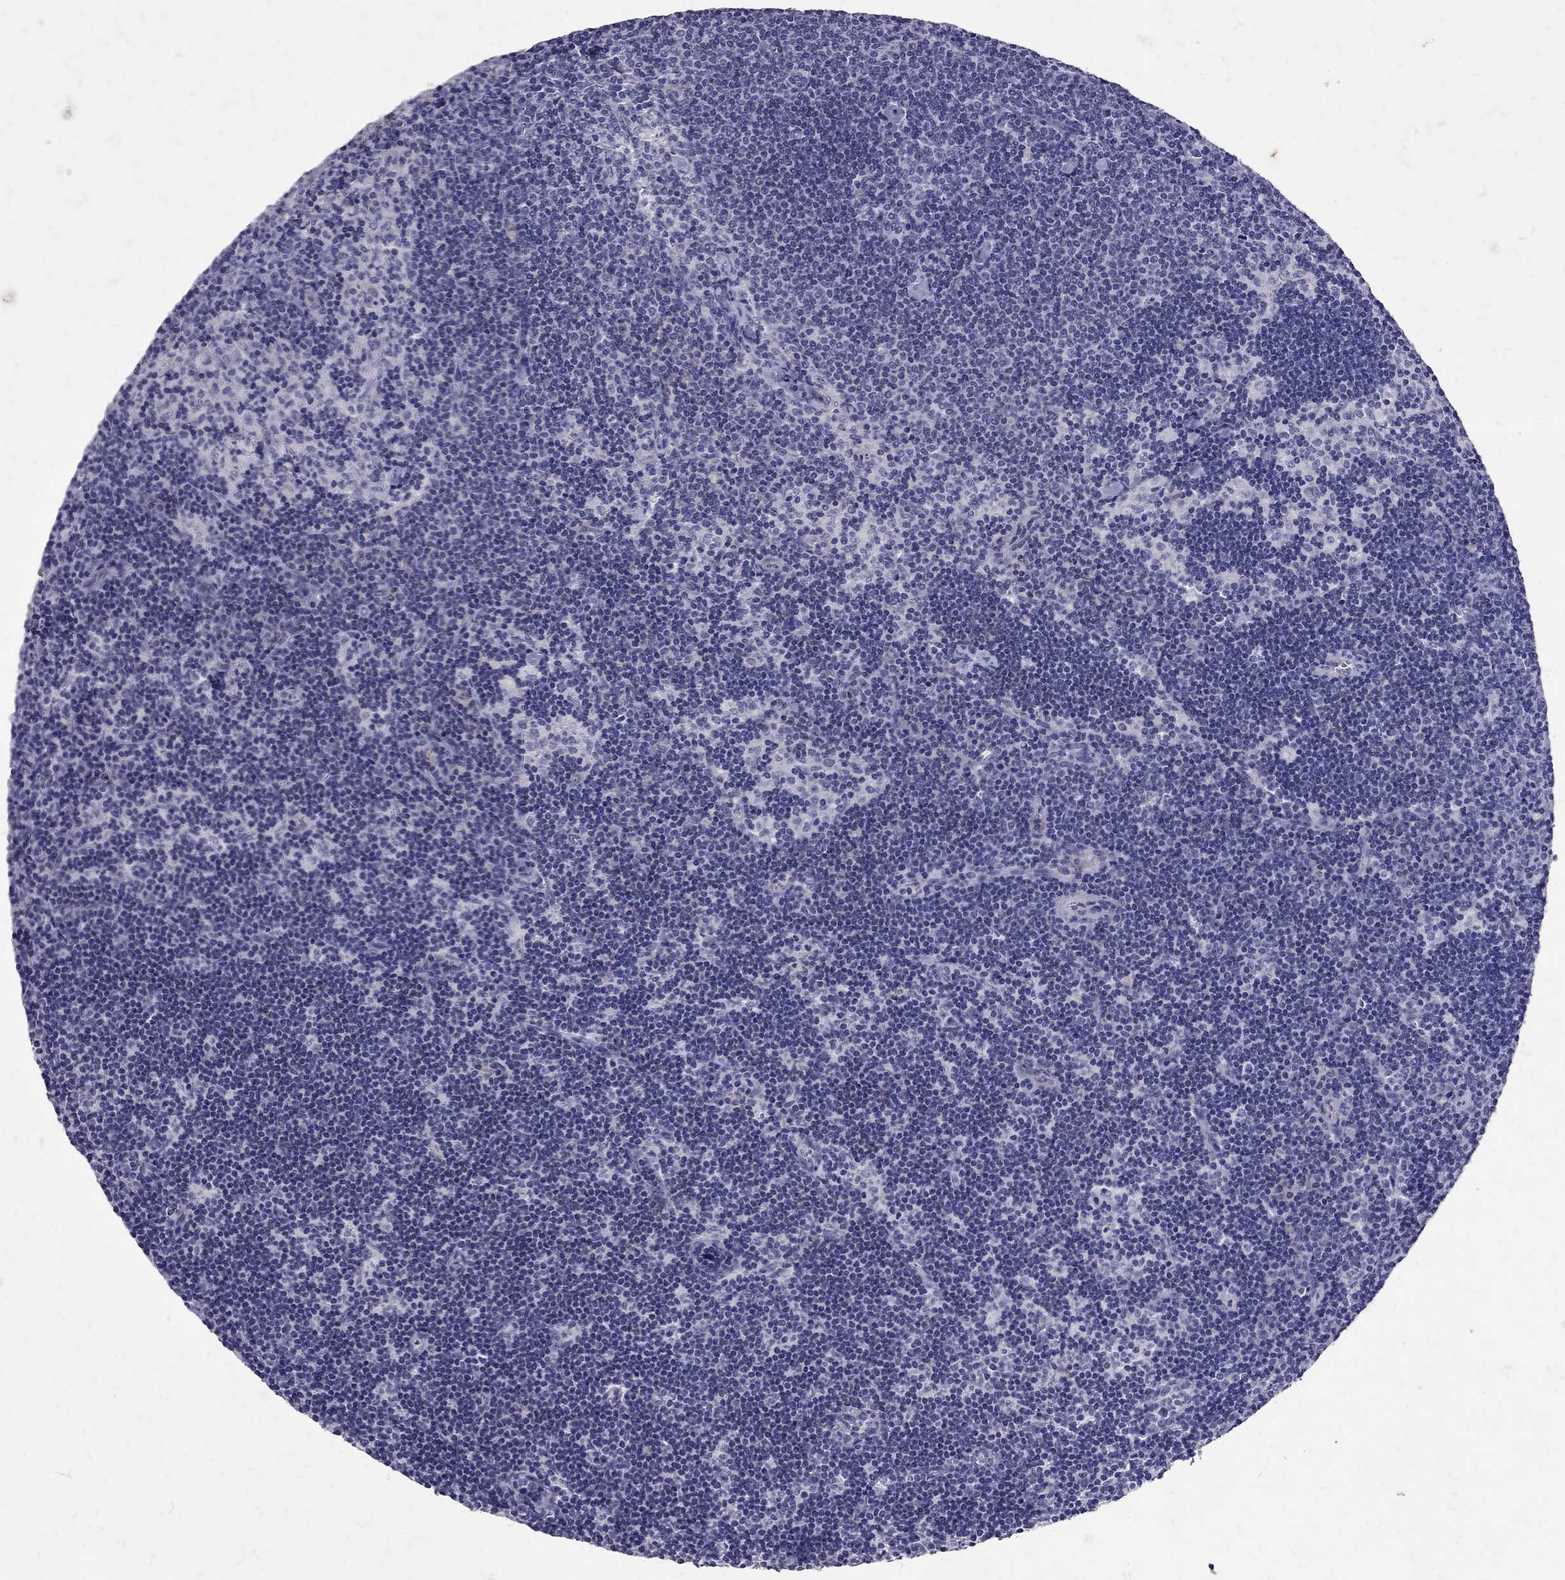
{"staining": {"intensity": "negative", "quantity": "none", "location": "none"}, "tissue": "lymph node", "cell_type": "Germinal center cells", "image_type": "normal", "snomed": [{"axis": "morphology", "description": "Normal tissue, NOS"}, {"axis": "topography", "description": "Lymph node"}], "caption": "An image of lymph node stained for a protein displays no brown staining in germinal center cells.", "gene": "SST", "patient": {"sex": "female", "age": 34}}